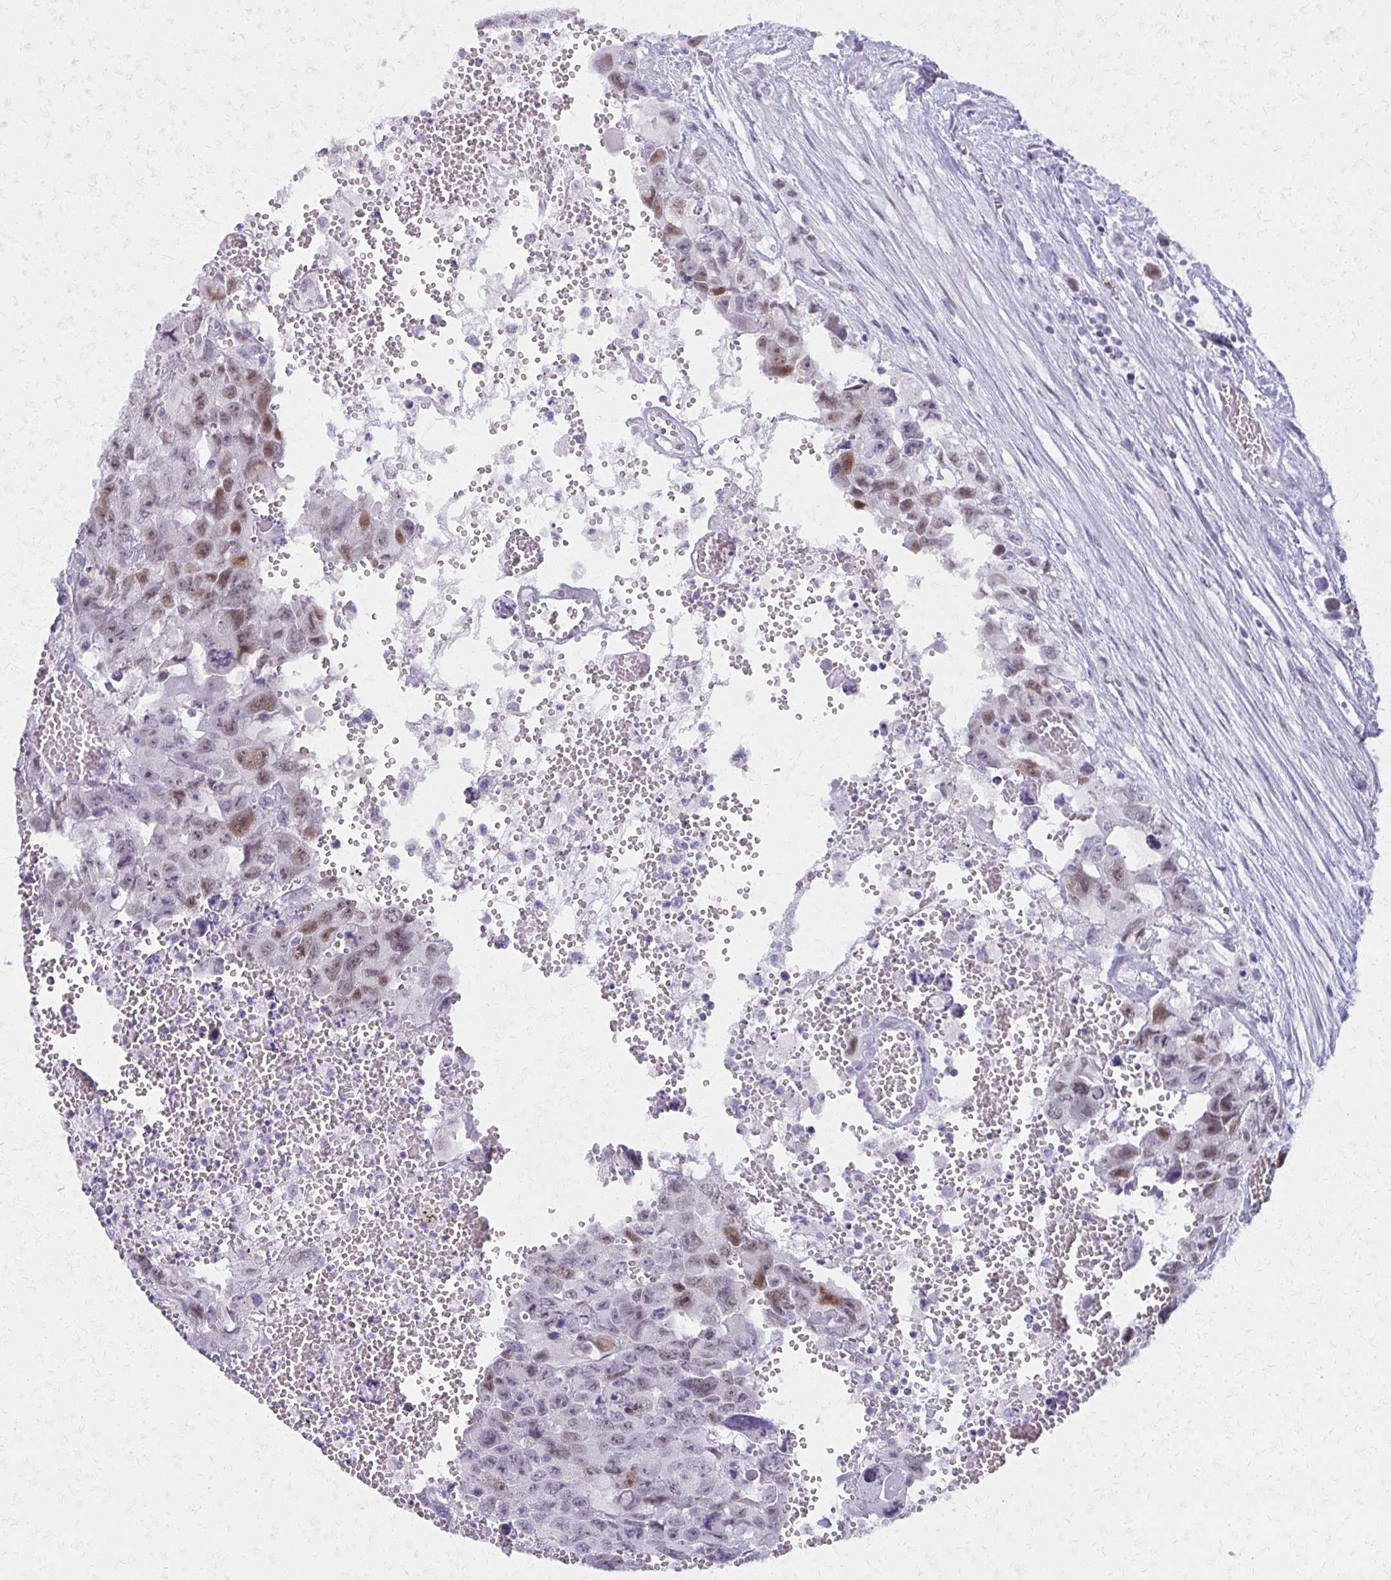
{"staining": {"intensity": "moderate", "quantity": "<25%", "location": "nuclear"}, "tissue": "testis cancer", "cell_type": "Tumor cells", "image_type": "cancer", "snomed": [{"axis": "morphology", "description": "Seminoma, NOS"}, {"axis": "topography", "description": "Testis"}], "caption": "Protein expression analysis of human testis cancer (seminoma) reveals moderate nuclear staining in approximately <25% of tumor cells. Using DAB (brown) and hematoxylin (blue) stains, captured at high magnification using brightfield microscopy.", "gene": "MORC4", "patient": {"sex": "male", "age": 26}}